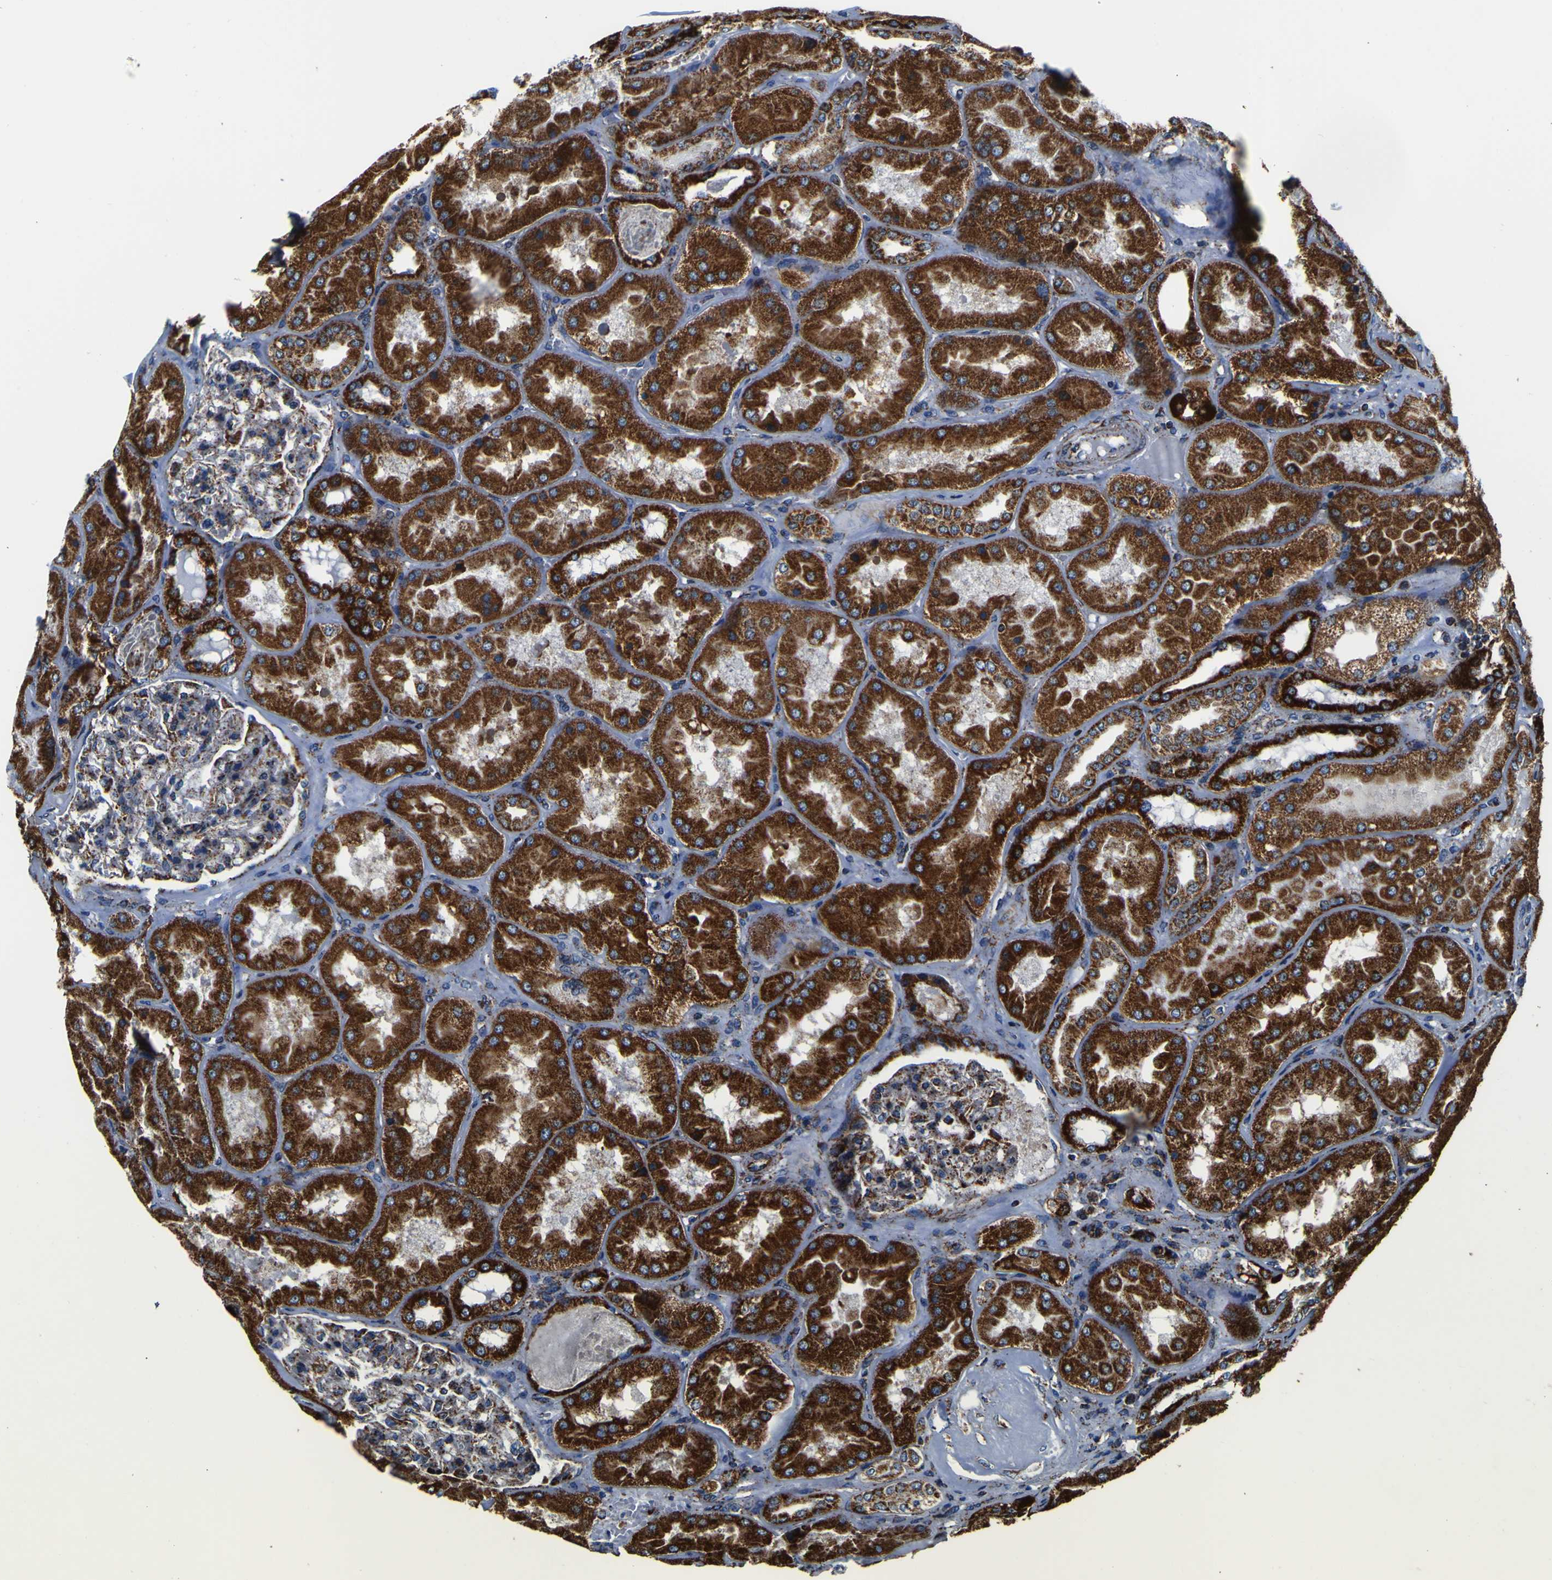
{"staining": {"intensity": "moderate", "quantity": "25%-75%", "location": "cytoplasmic/membranous"}, "tissue": "kidney", "cell_type": "Cells in glomeruli", "image_type": "normal", "snomed": [{"axis": "morphology", "description": "Normal tissue, NOS"}, {"axis": "topography", "description": "Kidney"}], "caption": "DAB (3,3'-diaminobenzidine) immunohistochemical staining of benign human kidney demonstrates moderate cytoplasmic/membranous protein staining in about 25%-75% of cells in glomeruli.", "gene": "PTRH2", "patient": {"sex": "female", "age": 56}}